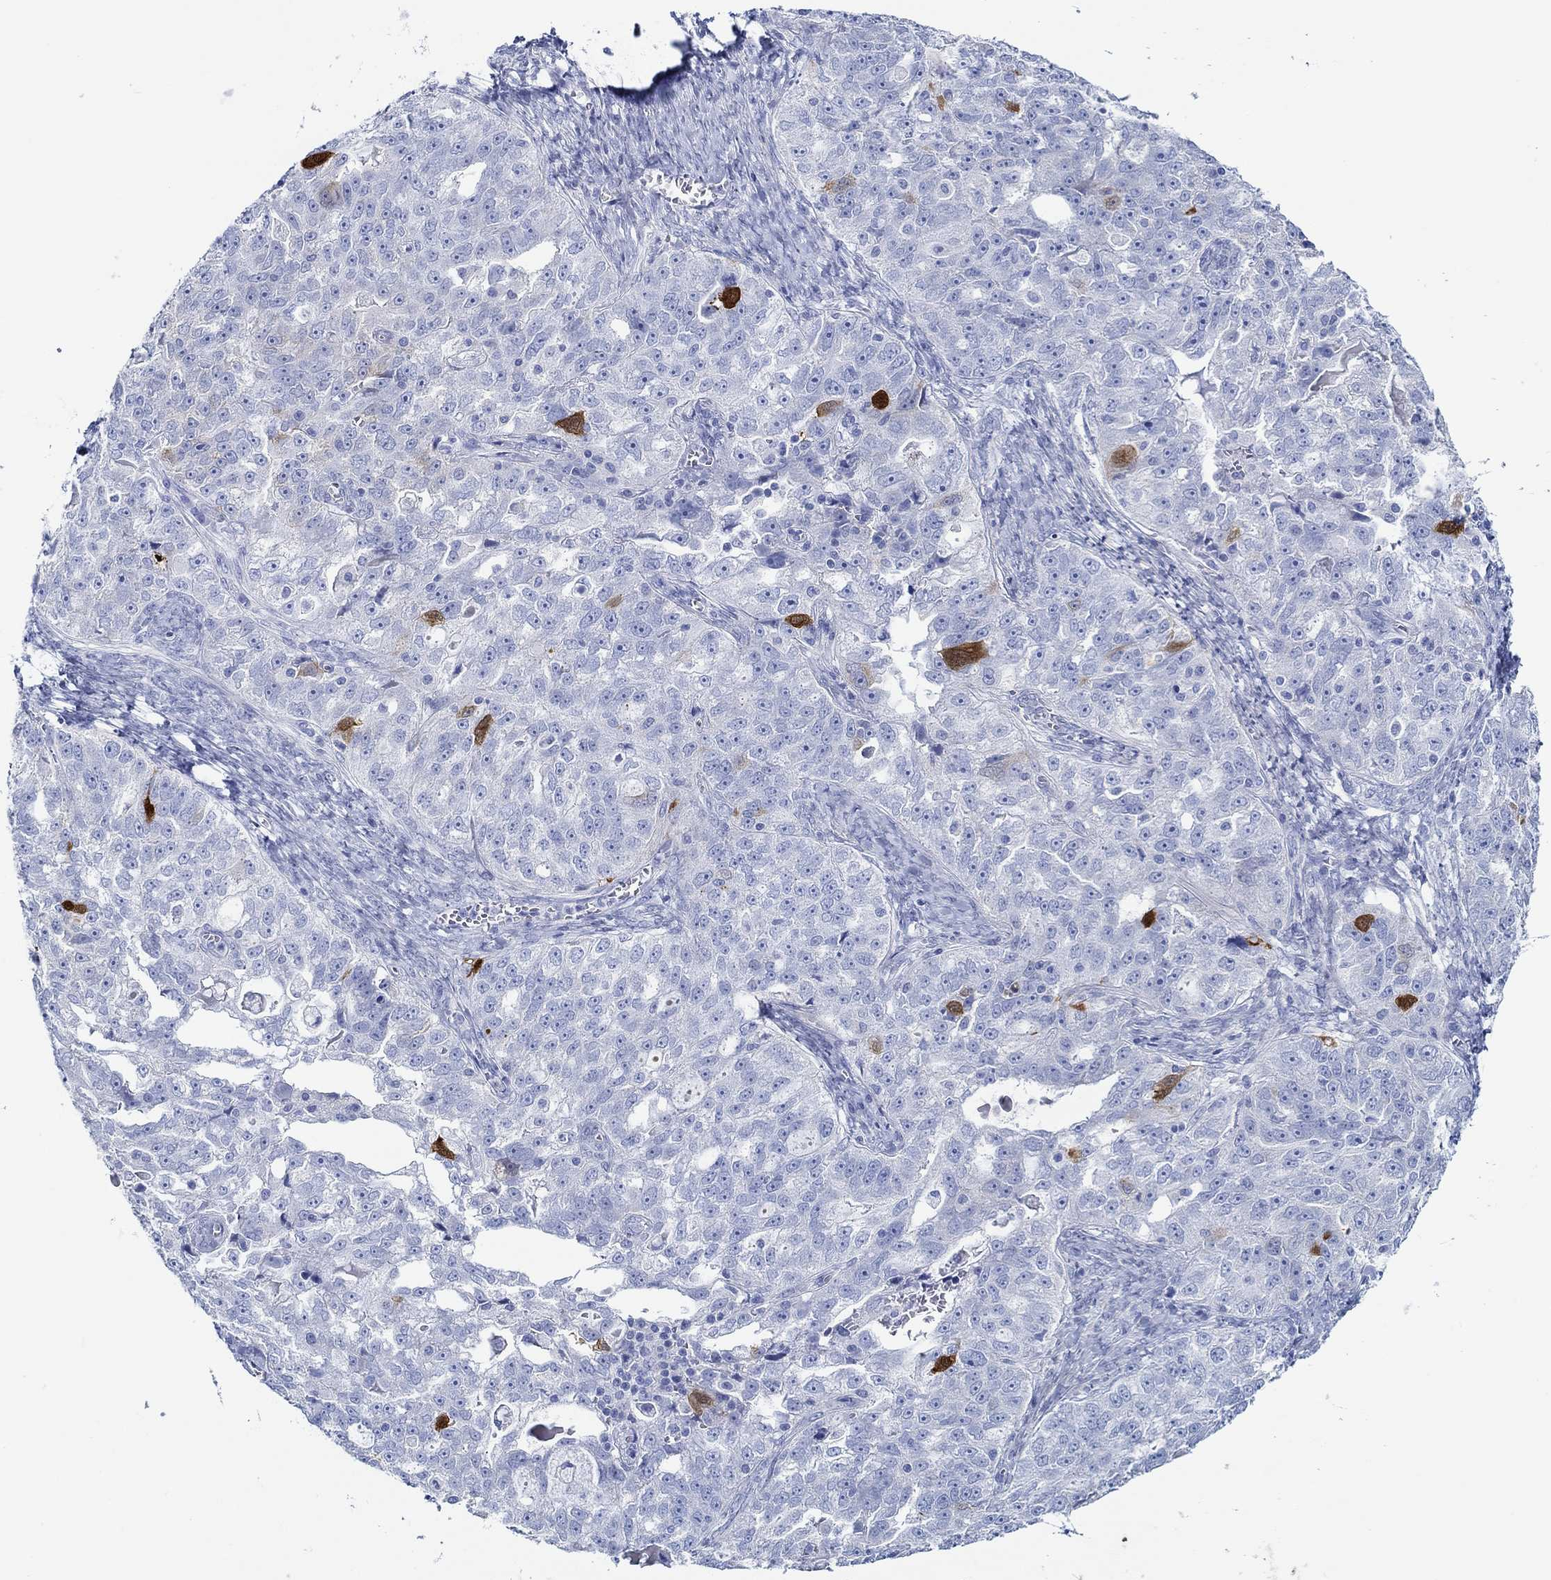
{"staining": {"intensity": "negative", "quantity": "none", "location": "none"}, "tissue": "ovarian cancer", "cell_type": "Tumor cells", "image_type": "cancer", "snomed": [{"axis": "morphology", "description": "Cystadenocarcinoma, serous, NOS"}, {"axis": "topography", "description": "Ovary"}], "caption": "IHC of ovarian serous cystadenocarcinoma shows no positivity in tumor cells.", "gene": "IGFBP6", "patient": {"sex": "female", "age": 51}}